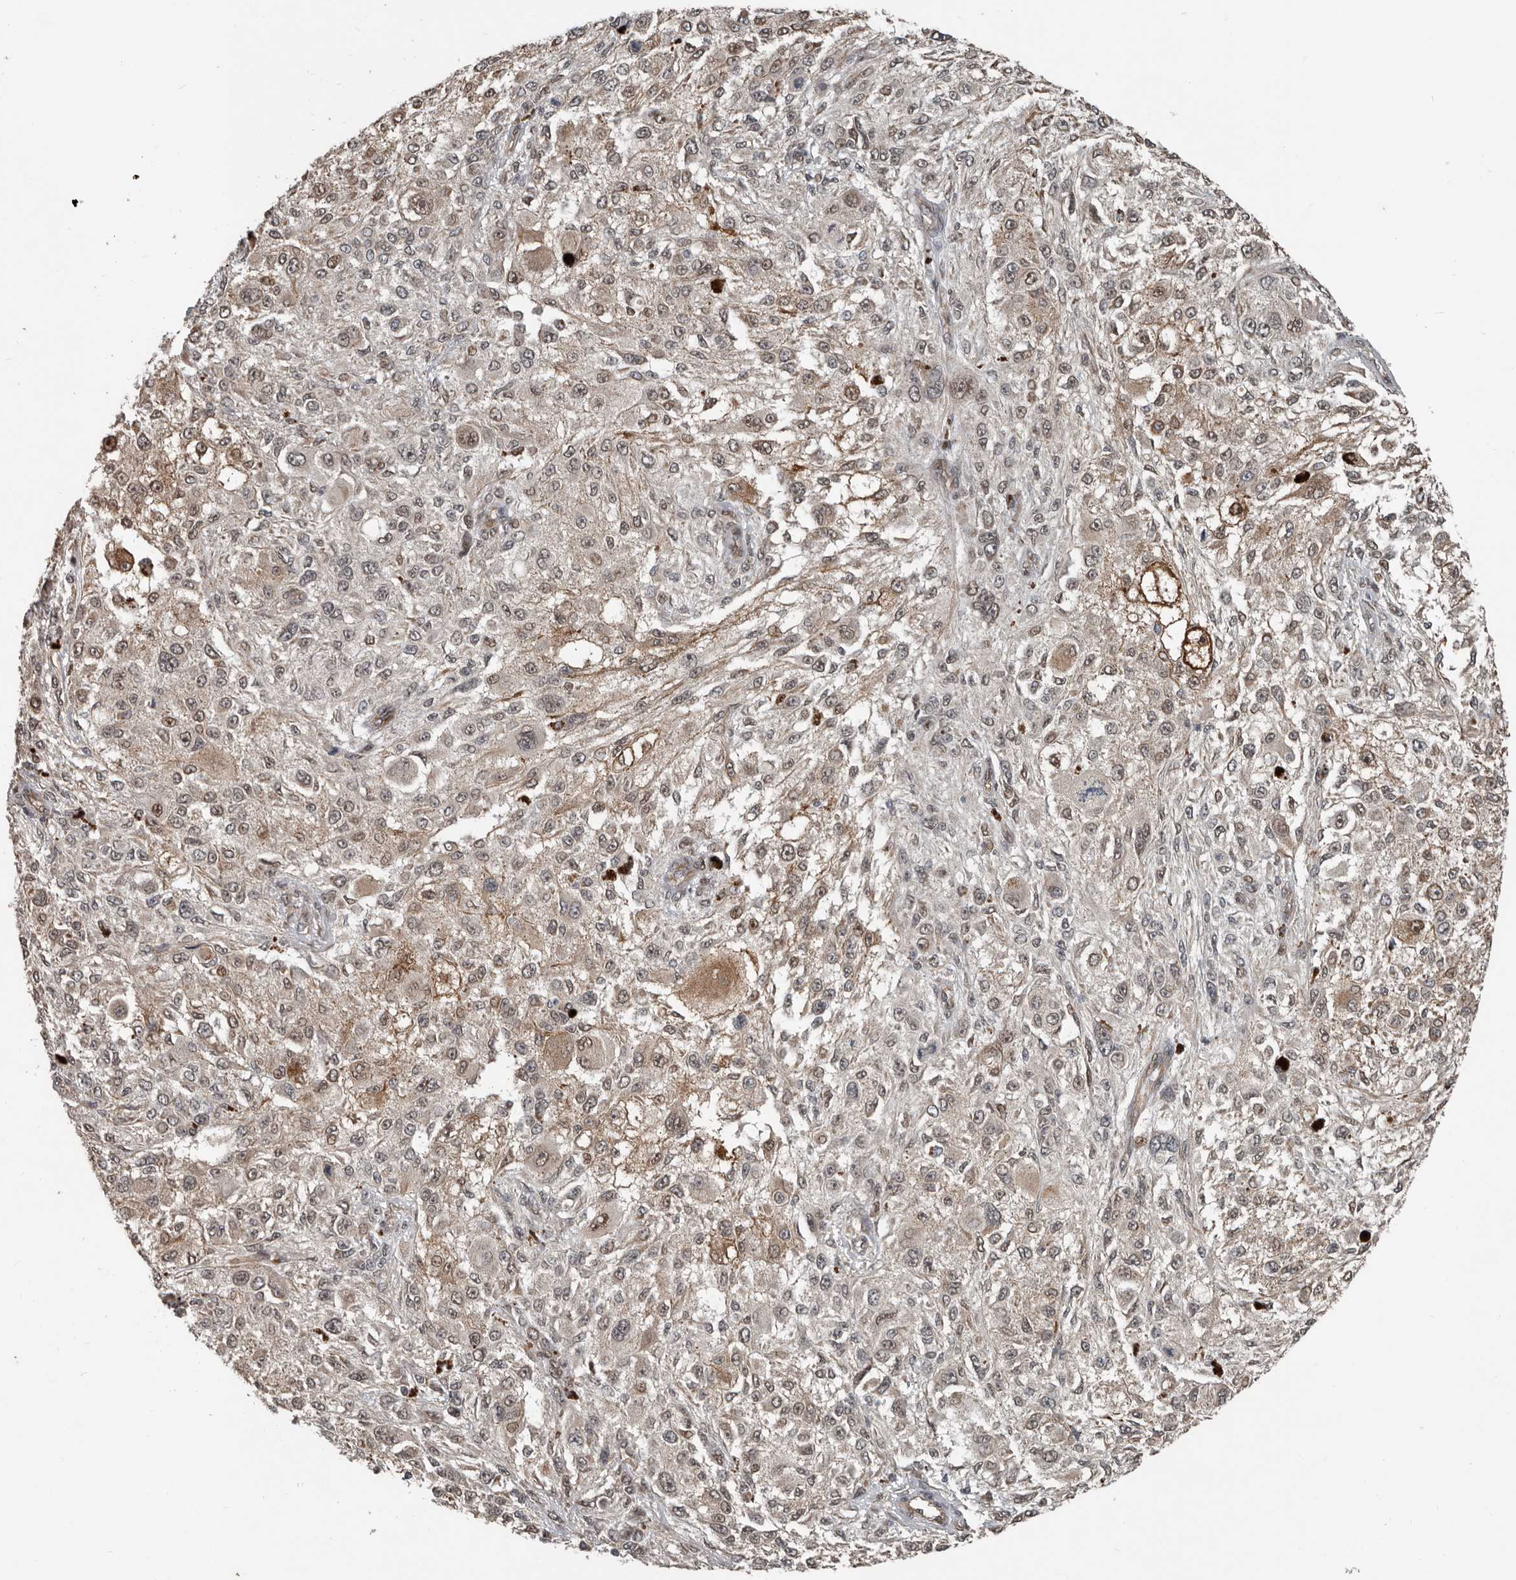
{"staining": {"intensity": "moderate", "quantity": "25%-75%", "location": "cytoplasmic/membranous,nuclear"}, "tissue": "melanoma", "cell_type": "Tumor cells", "image_type": "cancer", "snomed": [{"axis": "morphology", "description": "Necrosis, NOS"}, {"axis": "morphology", "description": "Malignant melanoma, NOS"}, {"axis": "topography", "description": "Skin"}], "caption": "There is medium levels of moderate cytoplasmic/membranous and nuclear expression in tumor cells of malignant melanoma, as demonstrated by immunohistochemical staining (brown color).", "gene": "YOD1", "patient": {"sex": "female", "age": 87}}